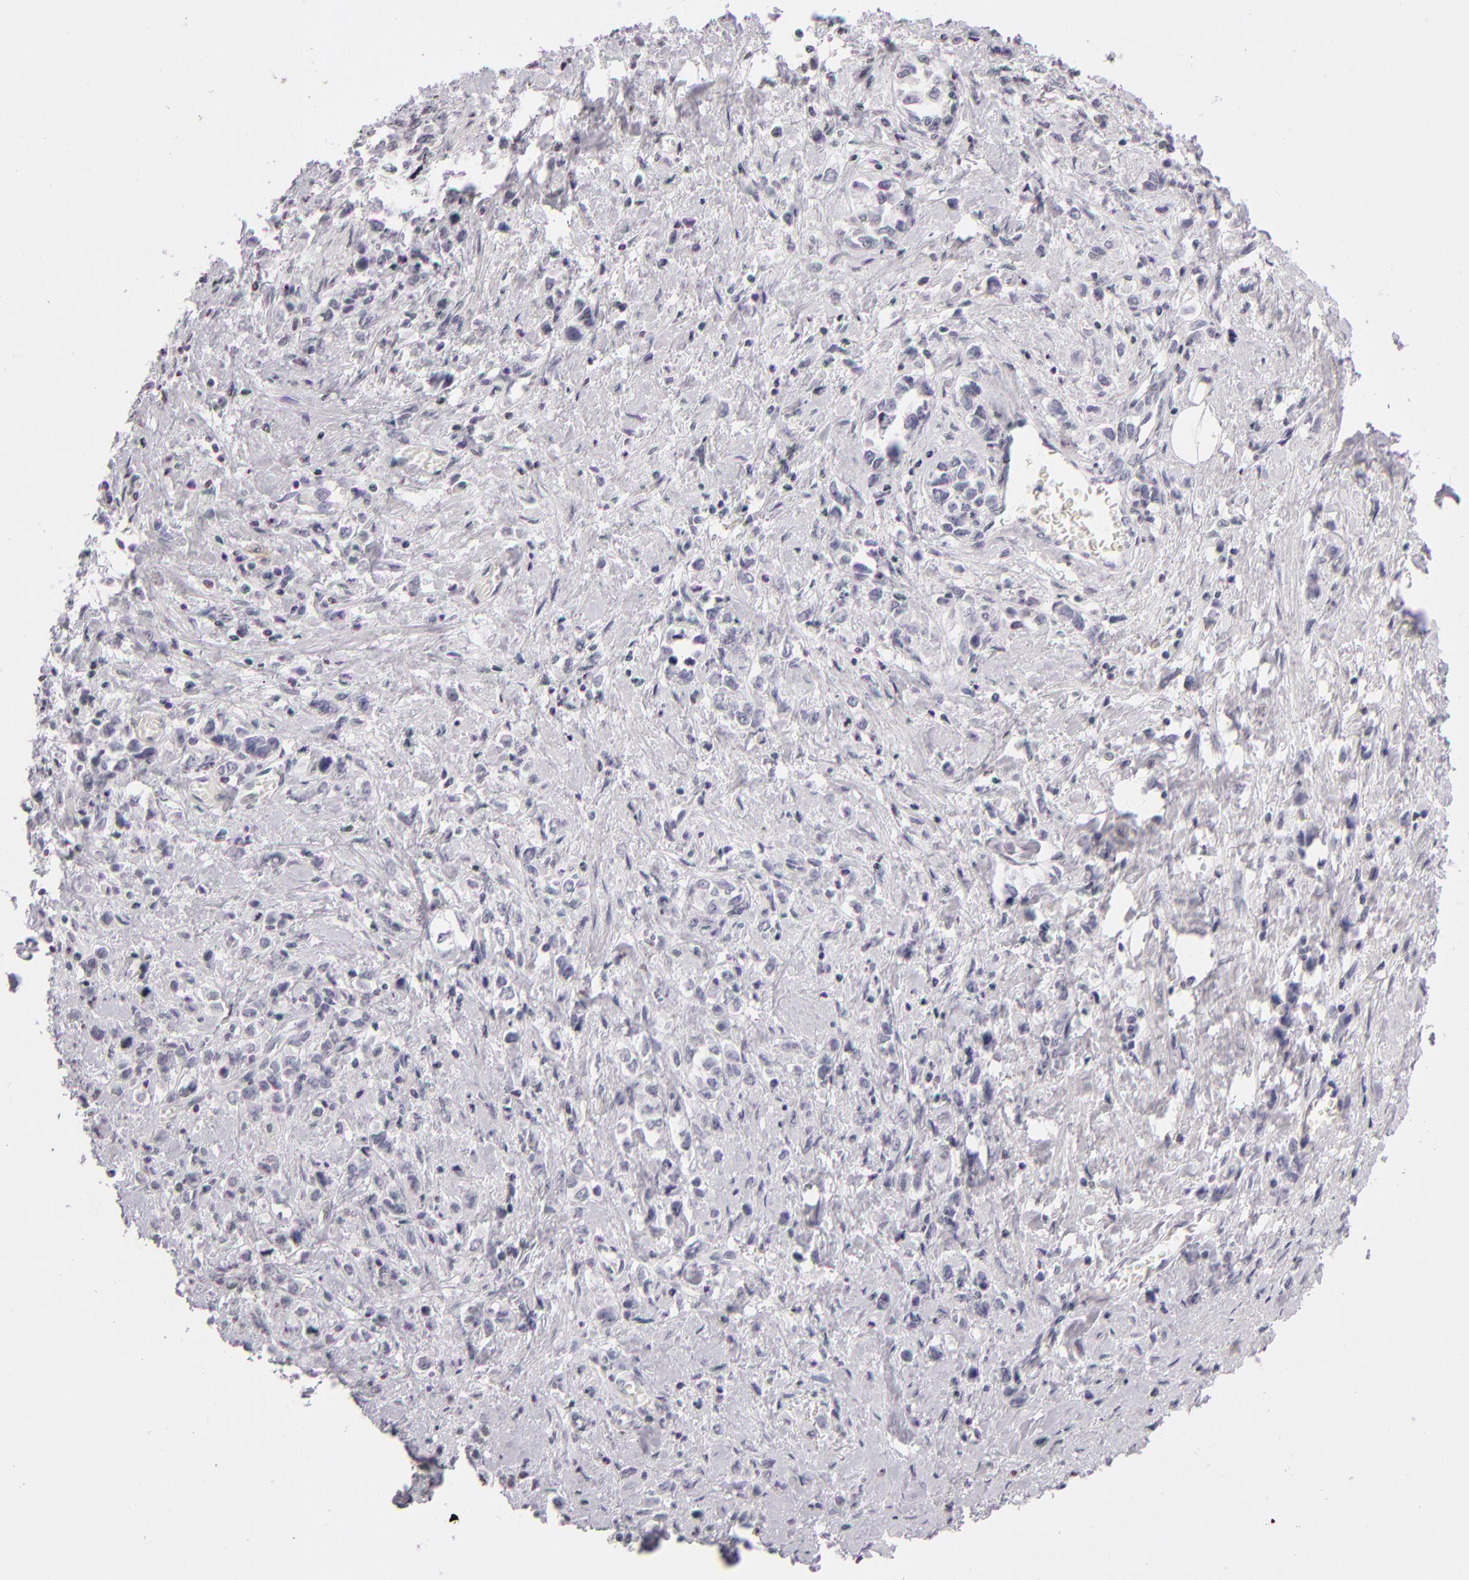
{"staining": {"intensity": "negative", "quantity": "none", "location": "none"}, "tissue": "stomach cancer", "cell_type": "Tumor cells", "image_type": "cancer", "snomed": [{"axis": "morphology", "description": "Adenocarcinoma, NOS"}, {"axis": "topography", "description": "Stomach, upper"}], "caption": "This is a histopathology image of IHC staining of stomach cancer, which shows no staining in tumor cells.", "gene": "CD40", "patient": {"sex": "male", "age": 76}}